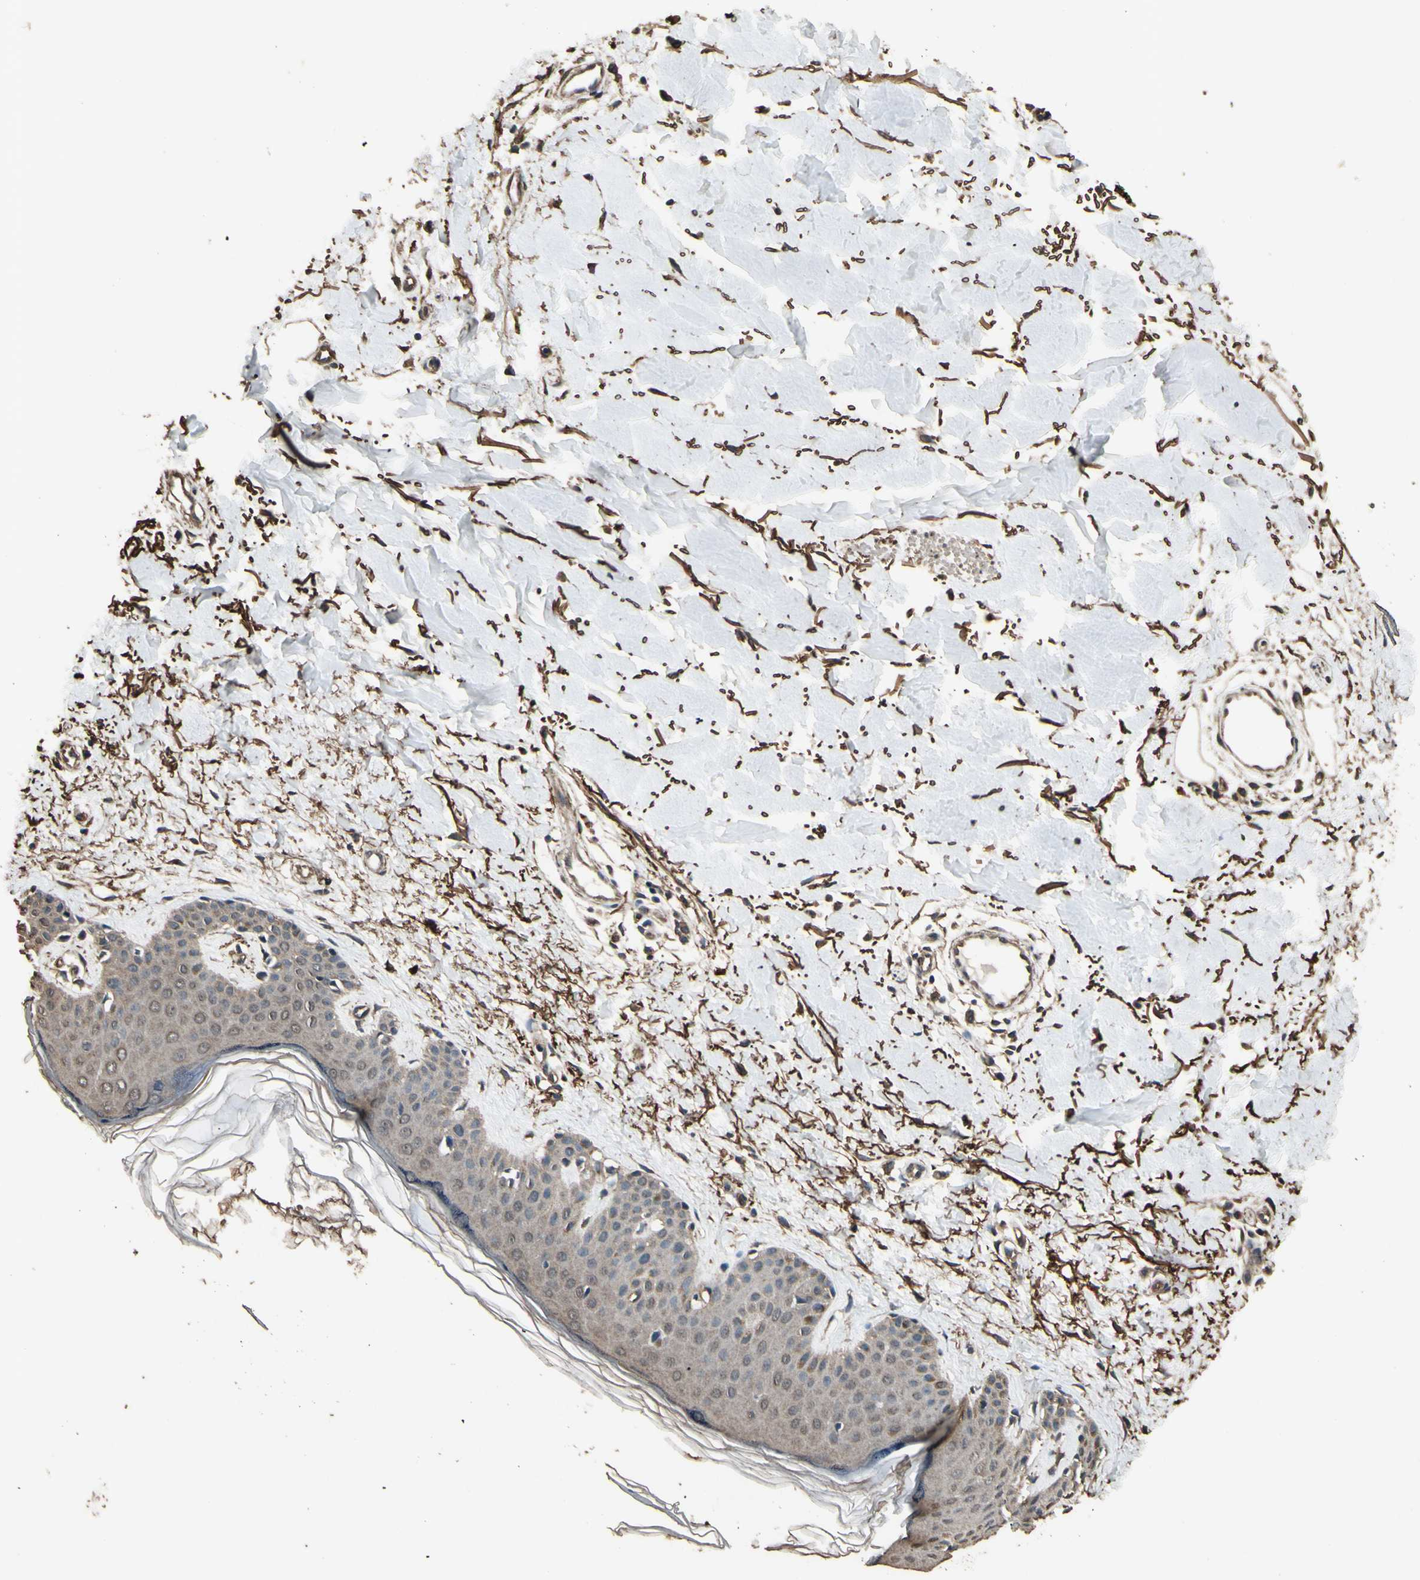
{"staining": {"intensity": "moderate", "quantity": ">75%", "location": "cytoplasmic/membranous"}, "tissue": "skin", "cell_type": "Fibroblasts", "image_type": "normal", "snomed": [{"axis": "morphology", "description": "Normal tissue, NOS"}, {"axis": "topography", "description": "Skin"}], "caption": "Unremarkable skin was stained to show a protein in brown. There is medium levels of moderate cytoplasmic/membranous expression in about >75% of fibroblasts. (Brightfield microscopy of DAB IHC at high magnification).", "gene": "TSPO", "patient": {"sex": "male", "age": 67}}